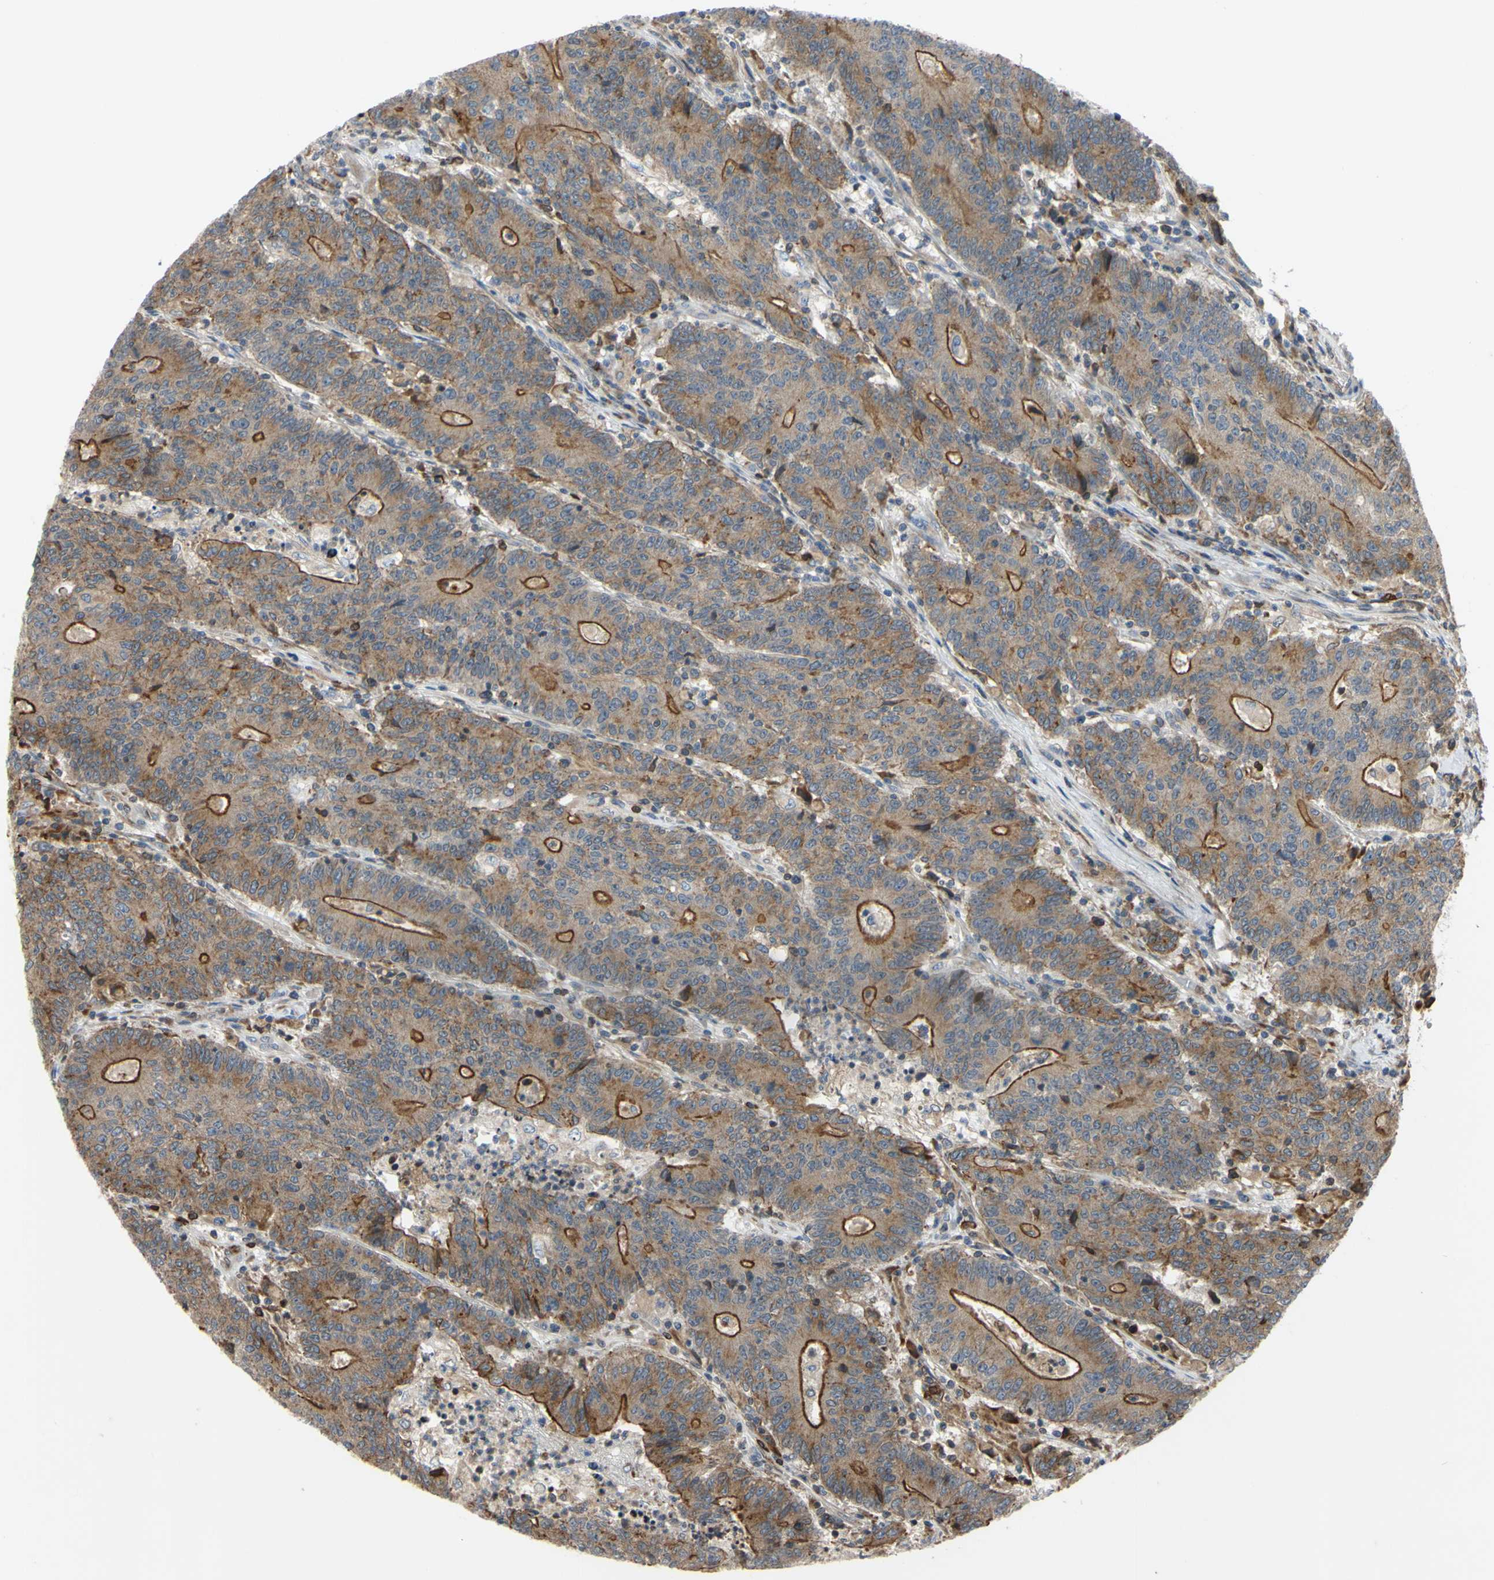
{"staining": {"intensity": "moderate", "quantity": ">75%", "location": "cytoplasmic/membranous"}, "tissue": "colorectal cancer", "cell_type": "Tumor cells", "image_type": "cancer", "snomed": [{"axis": "morphology", "description": "Normal tissue, NOS"}, {"axis": "morphology", "description": "Adenocarcinoma, NOS"}, {"axis": "topography", "description": "Colon"}], "caption": "IHC image of human adenocarcinoma (colorectal) stained for a protein (brown), which exhibits medium levels of moderate cytoplasmic/membranous positivity in about >75% of tumor cells.", "gene": "PLXNA2", "patient": {"sex": "female", "age": 75}}